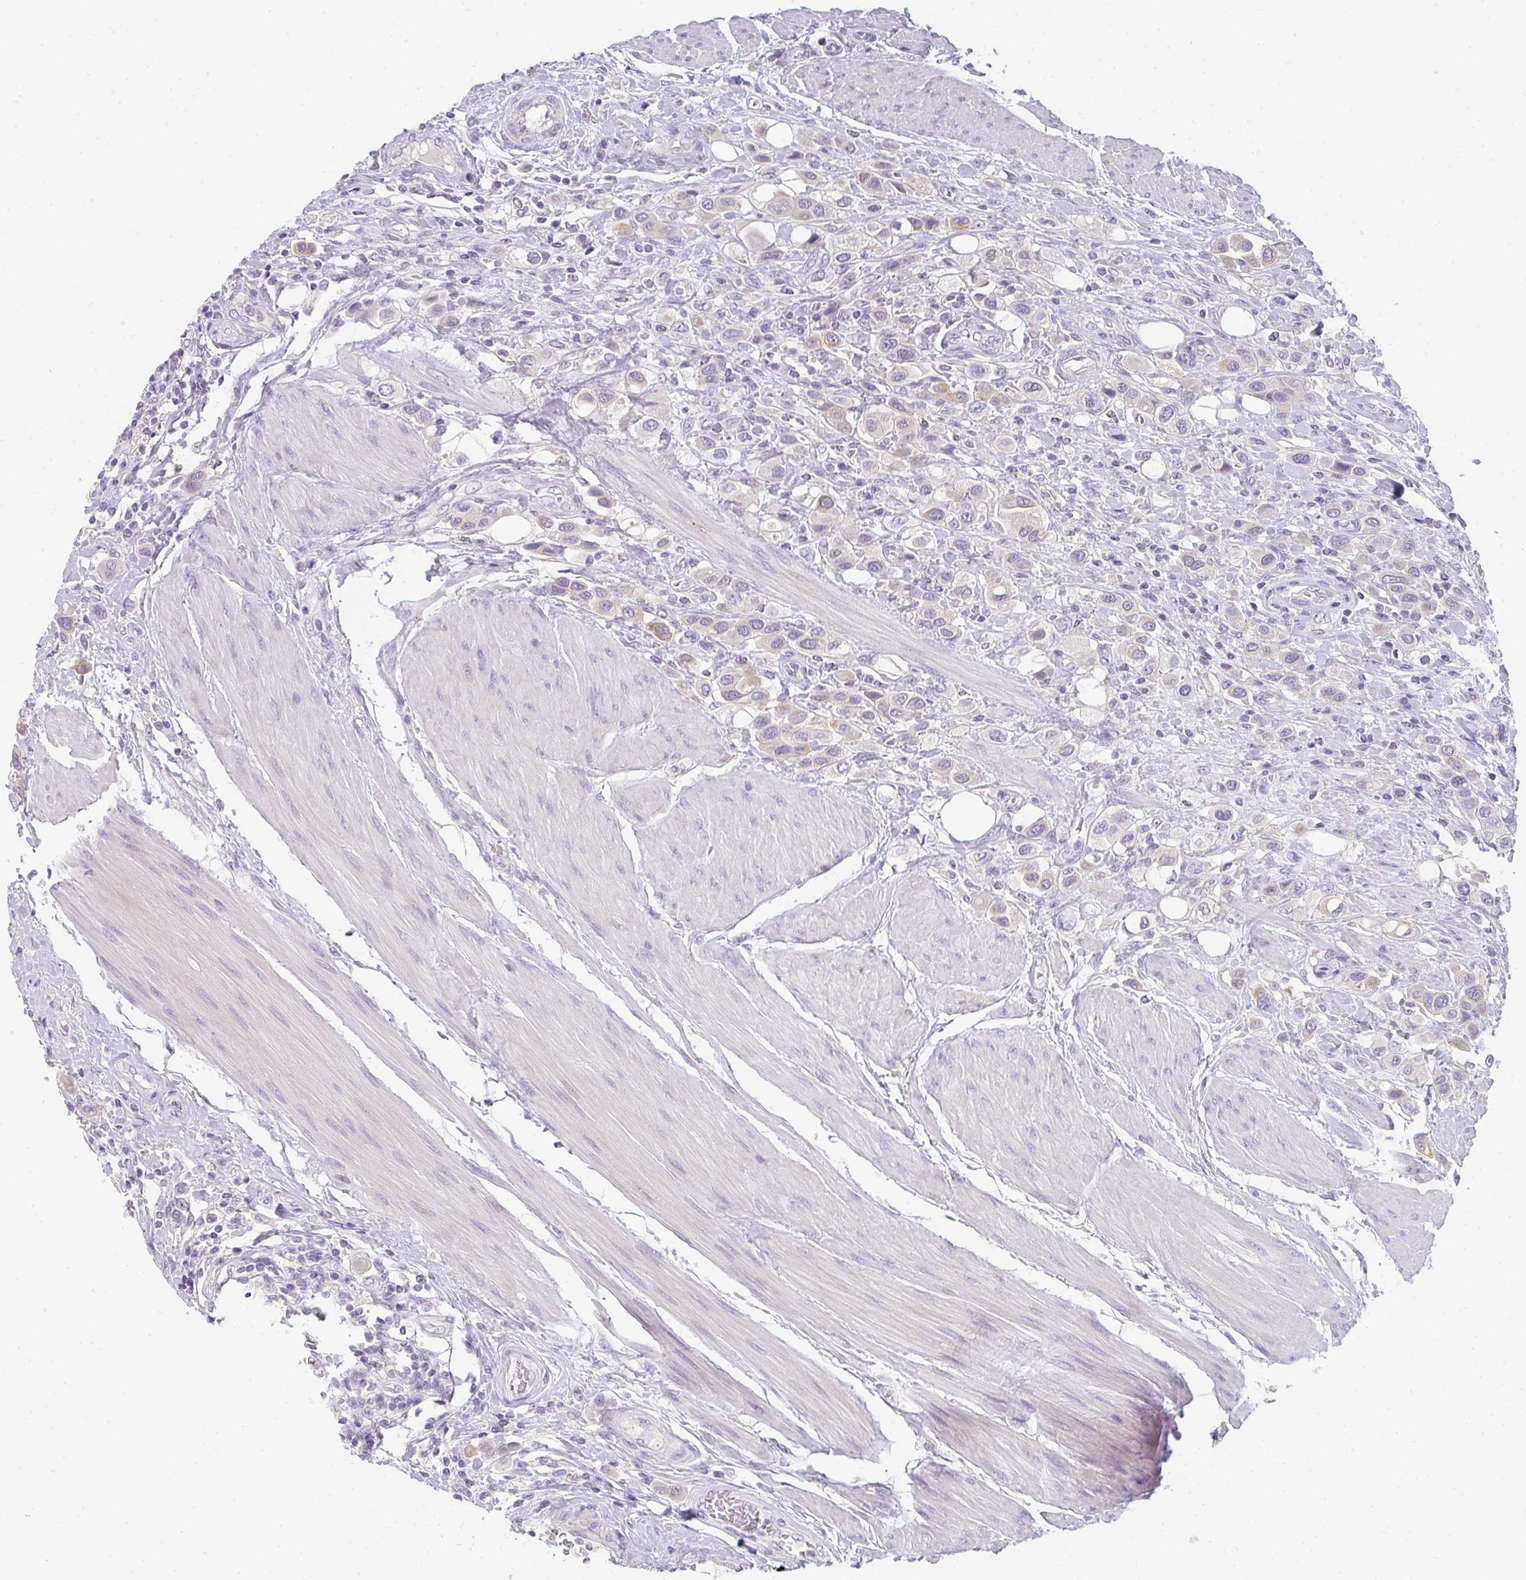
{"staining": {"intensity": "weak", "quantity": "25%-75%", "location": "cytoplasmic/membranous"}, "tissue": "urothelial cancer", "cell_type": "Tumor cells", "image_type": "cancer", "snomed": [{"axis": "morphology", "description": "Urothelial carcinoma, High grade"}, {"axis": "topography", "description": "Urinary bladder"}], "caption": "IHC image of neoplastic tissue: human high-grade urothelial carcinoma stained using IHC exhibits low levels of weak protein expression localized specifically in the cytoplasmic/membranous of tumor cells, appearing as a cytoplasmic/membranous brown color.", "gene": "C1QTNF8", "patient": {"sex": "male", "age": 50}}